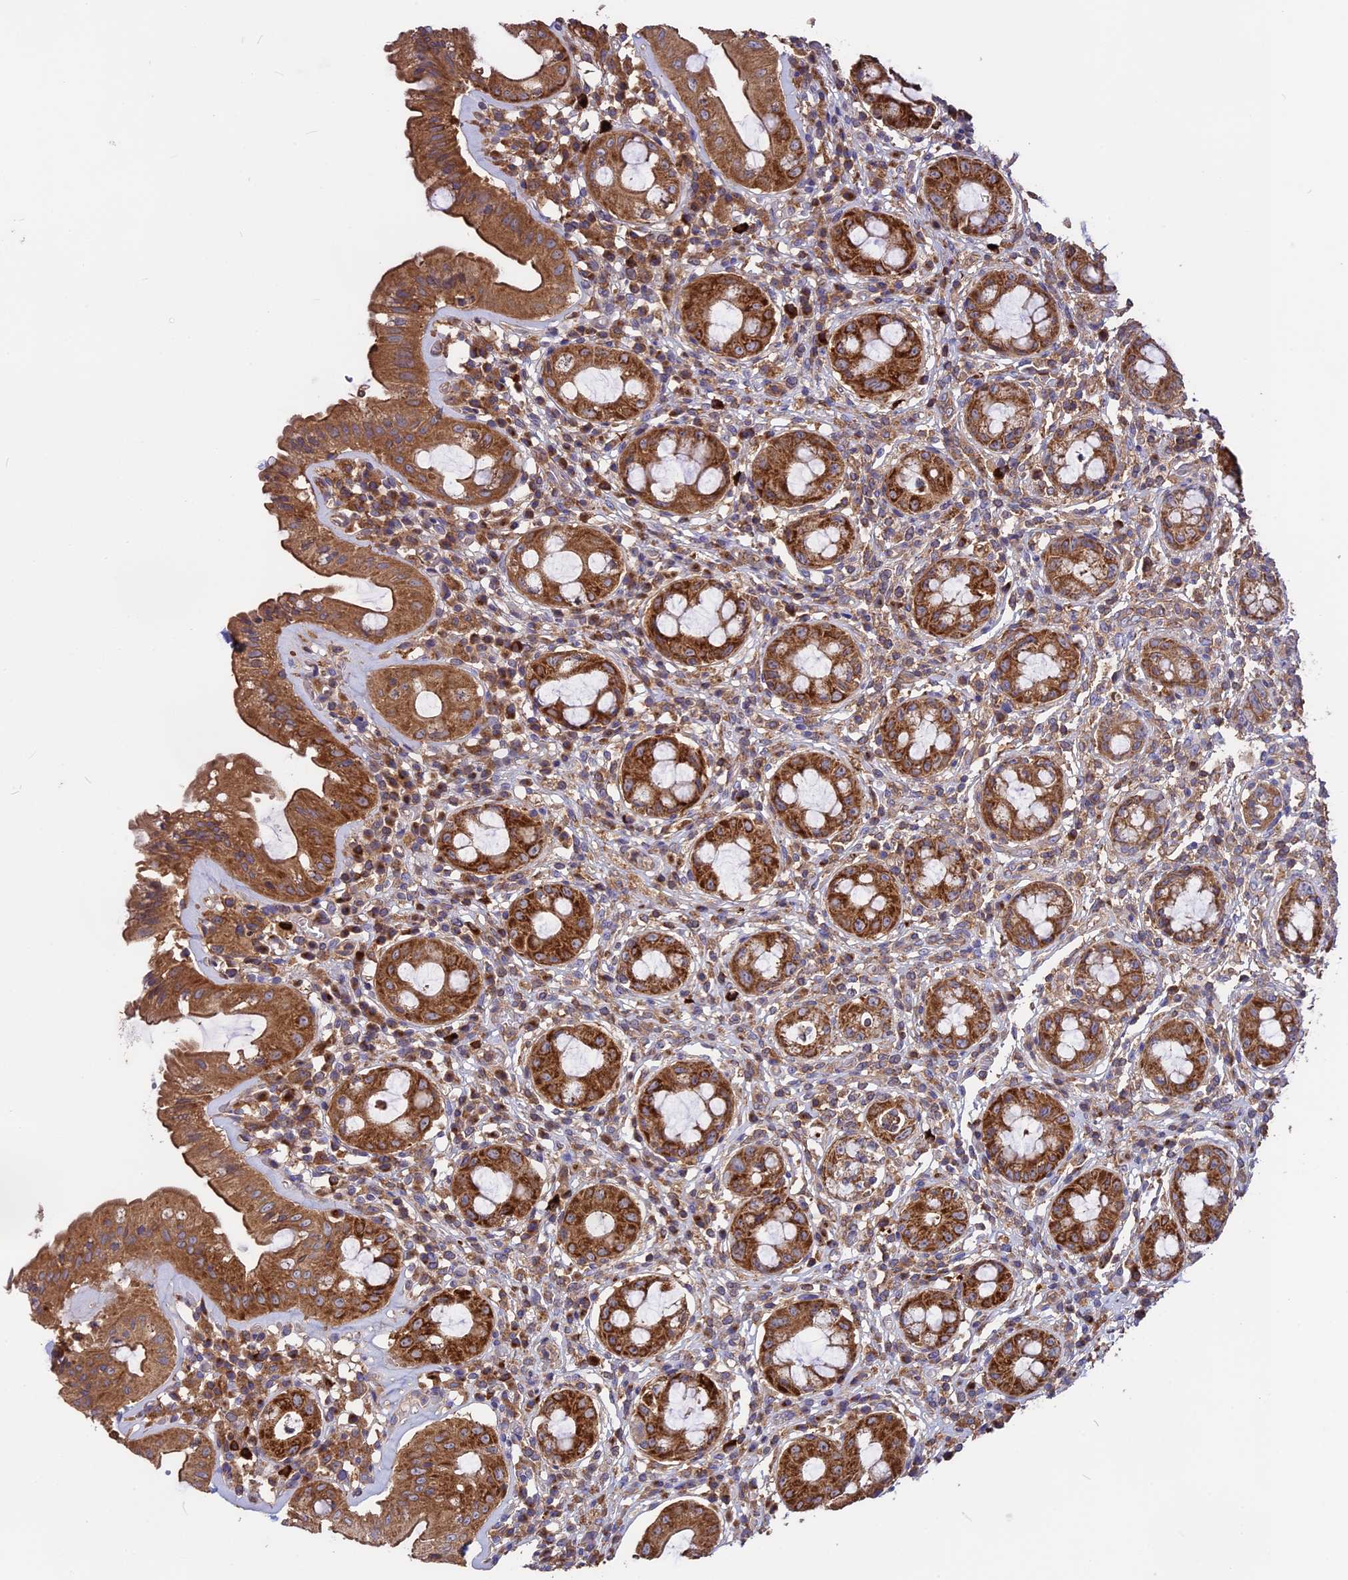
{"staining": {"intensity": "strong", "quantity": ">75%", "location": "cytoplasmic/membranous"}, "tissue": "rectum", "cell_type": "Glandular cells", "image_type": "normal", "snomed": [{"axis": "morphology", "description": "Normal tissue, NOS"}, {"axis": "topography", "description": "Rectum"}], "caption": "Normal rectum reveals strong cytoplasmic/membranous positivity in approximately >75% of glandular cells.", "gene": "NUDT8", "patient": {"sex": "female", "age": 57}}